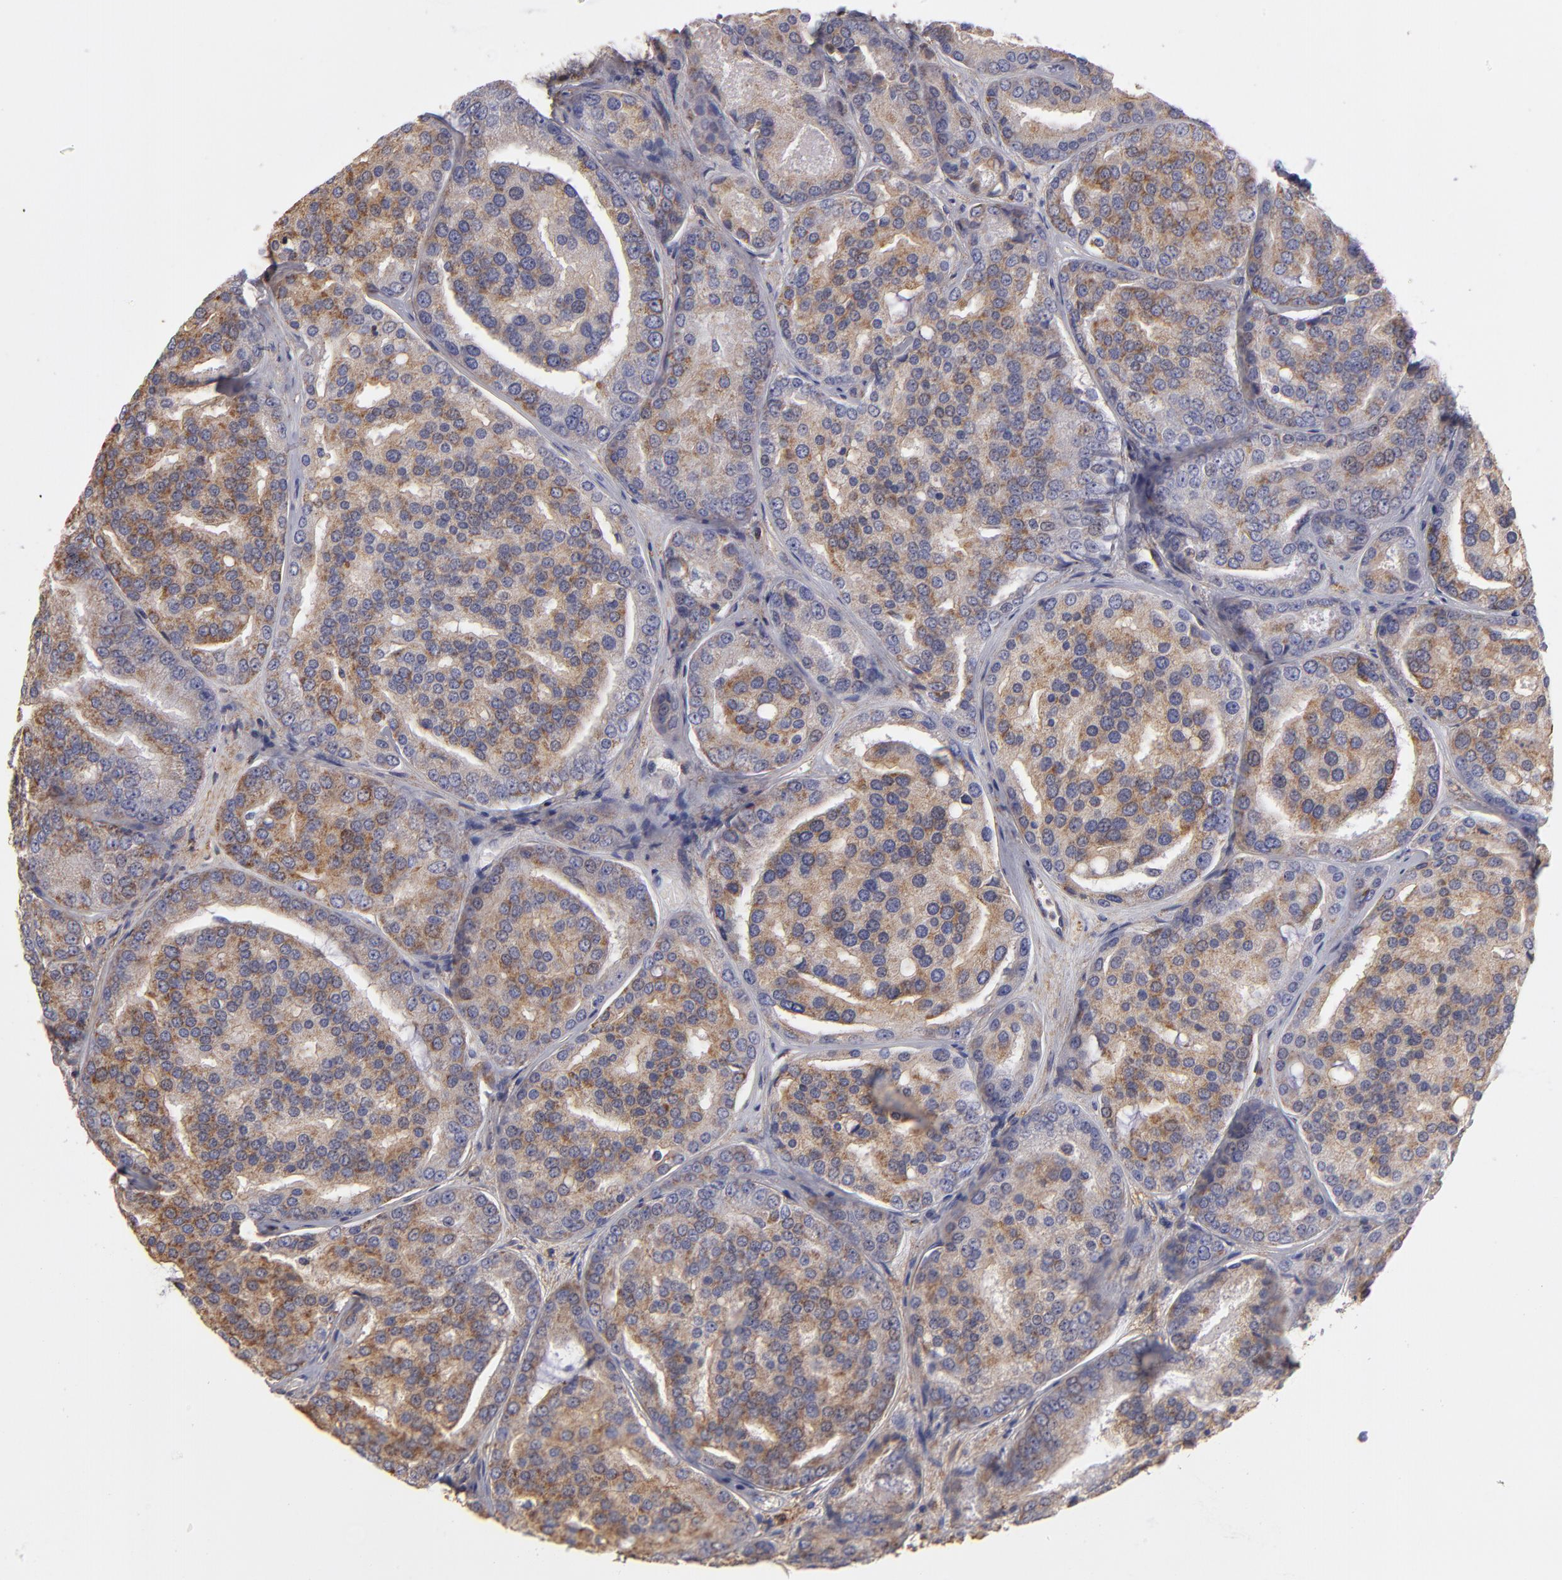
{"staining": {"intensity": "moderate", "quantity": ">75%", "location": "cytoplasmic/membranous"}, "tissue": "prostate cancer", "cell_type": "Tumor cells", "image_type": "cancer", "snomed": [{"axis": "morphology", "description": "Adenocarcinoma, High grade"}, {"axis": "topography", "description": "Prostate"}], "caption": "High-grade adenocarcinoma (prostate) stained with immunohistochemistry displays moderate cytoplasmic/membranous positivity in approximately >75% of tumor cells.", "gene": "ABCB1", "patient": {"sex": "male", "age": 64}}